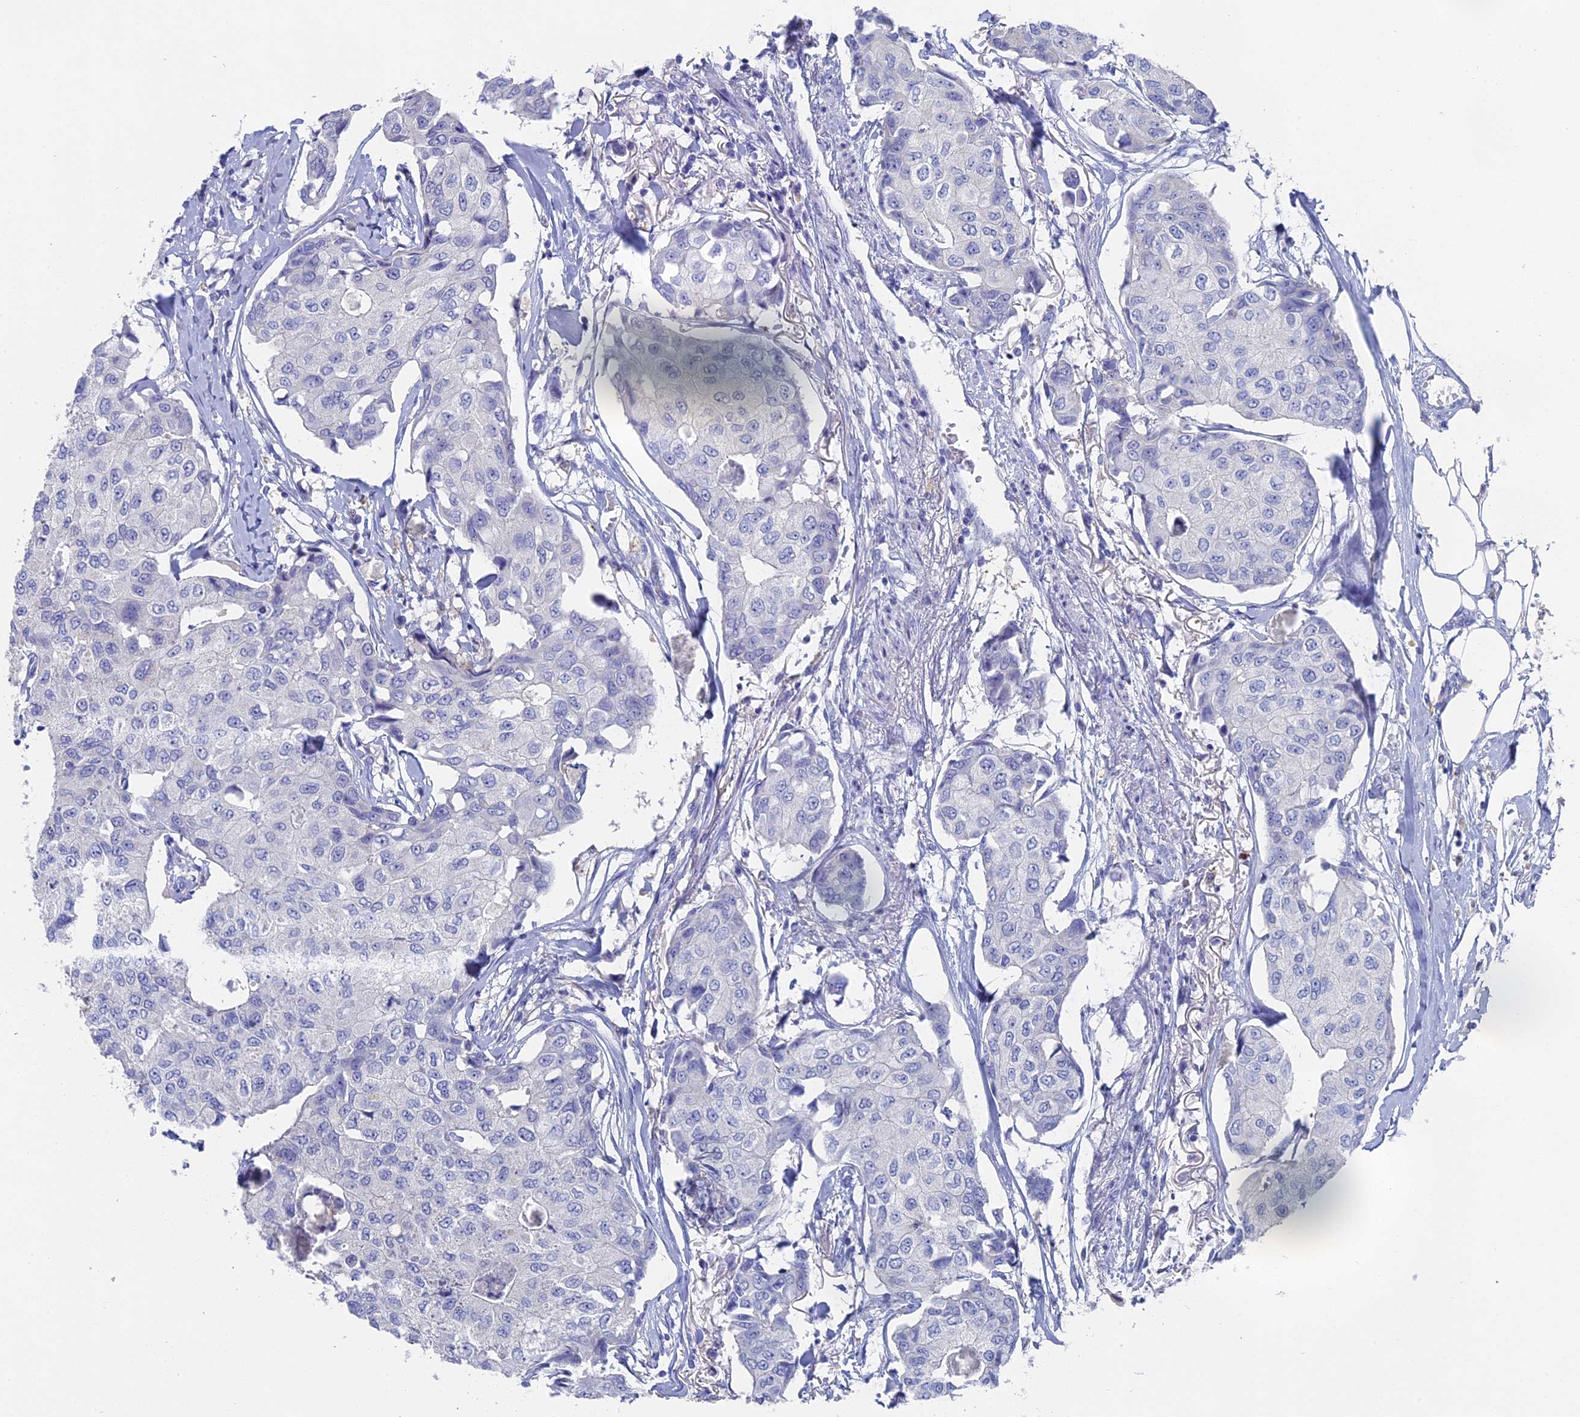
{"staining": {"intensity": "negative", "quantity": "none", "location": "none"}, "tissue": "breast cancer", "cell_type": "Tumor cells", "image_type": "cancer", "snomed": [{"axis": "morphology", "description": "Duct carcinoma"}, {"axis": "topography", "description": "Breast"}], "caption": "This is an IHC photomicrograph of human breast invasive ductal carcinoma. There is no staining in tumor cells.", "gene": "NCF4", "patient": {"sex": "female", "age": 80}}